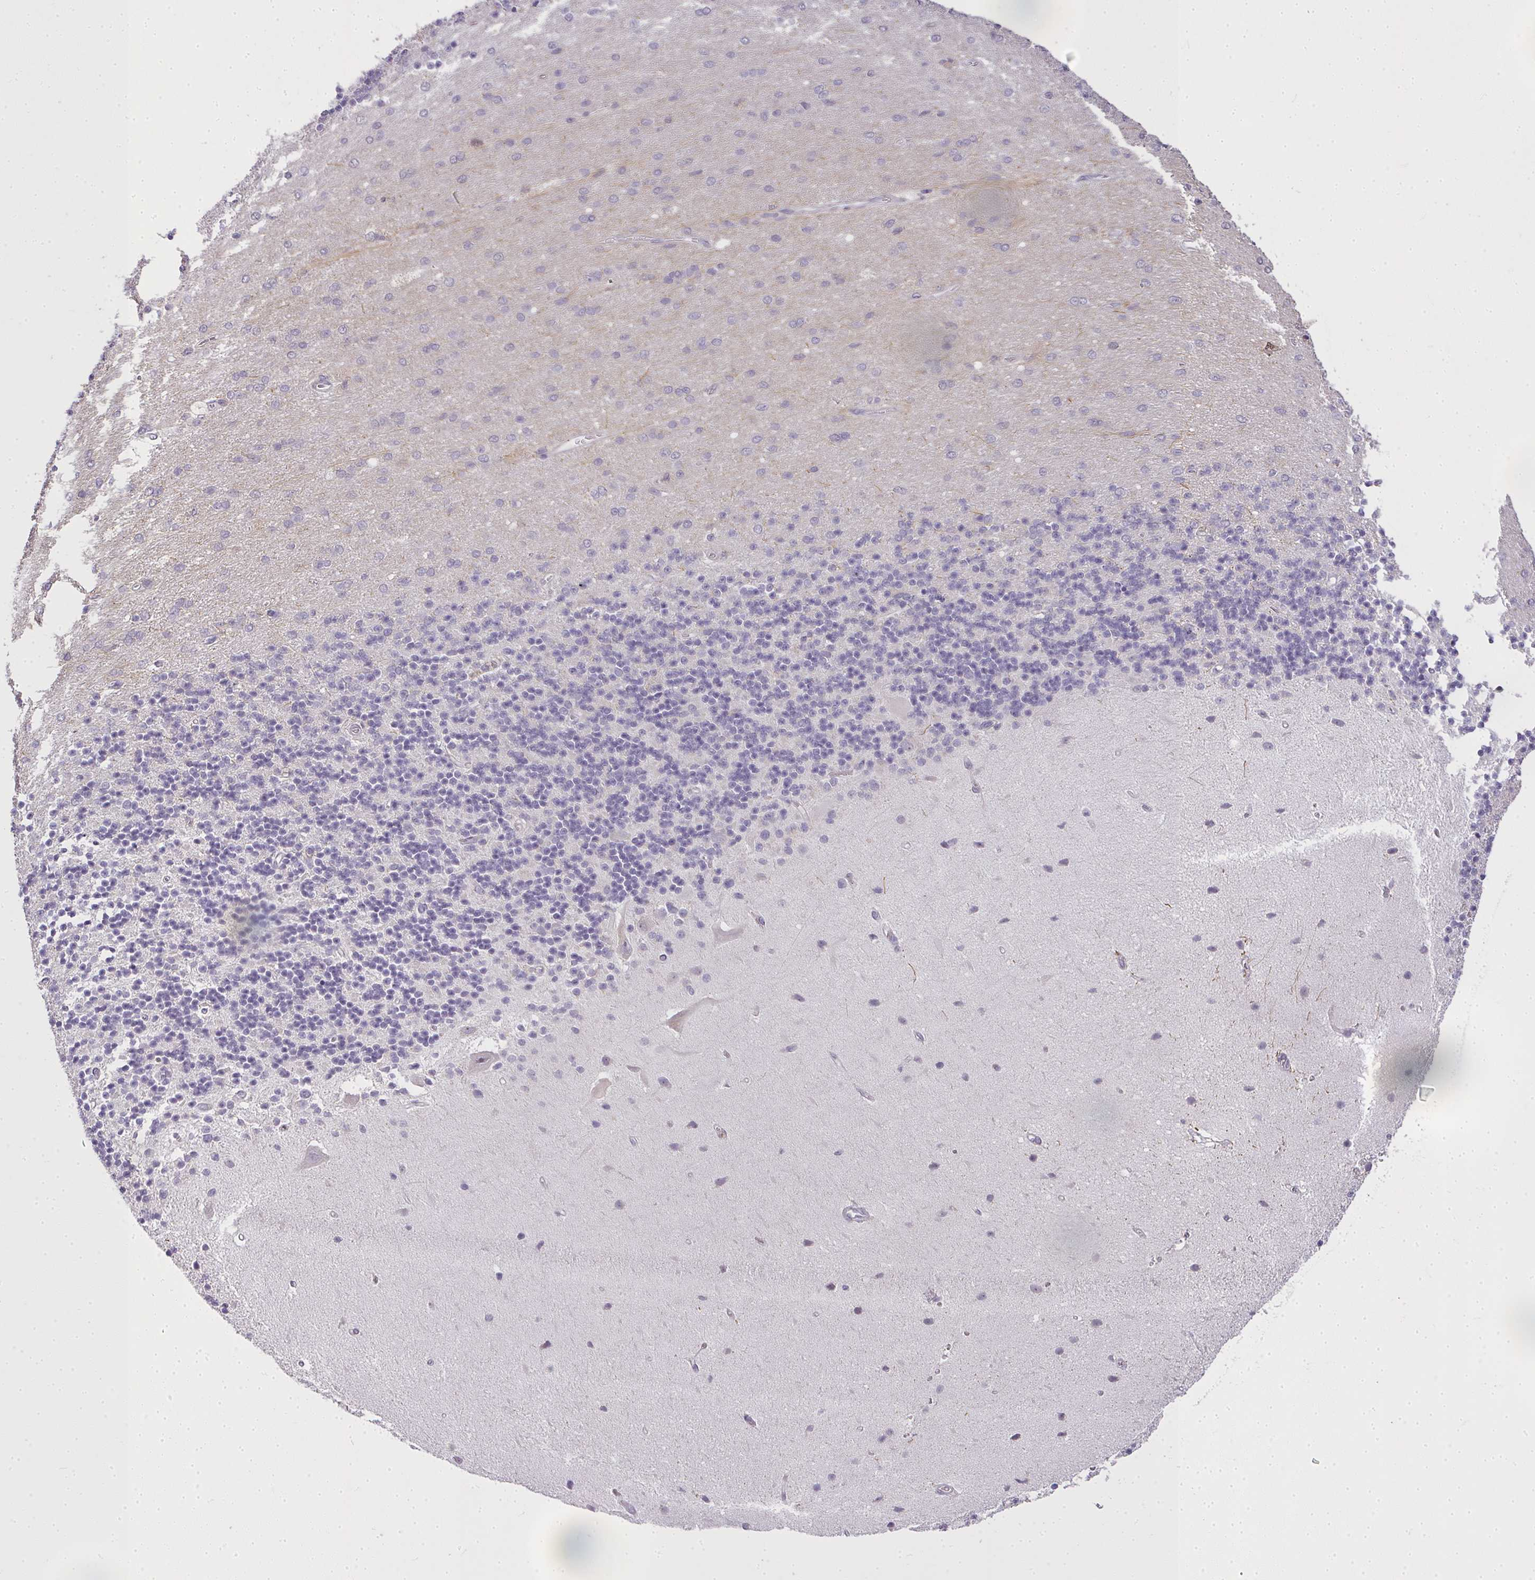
{"staining": {"intensity": "negative", "quantity": "none", "location": "none"}, "tissue": "cerebellum", "cell_type": "Cells in granular layer", "image_type": "normal", "snomed": [{"axis": "morphology", "description": "Normal tissue, NOS"}, {"axis": "topography", "description": "Cerebellum"}], "caption": "The image exhibits no staining of cells in granular layer in benign cerebellum. (DAB (3,3'-diaminobenzidine) immunohistochemistry (IHC) visualized using brightfield microscopy, high magnification).", "gene": "MED19", "patient": {"sex": "female", "age": 29}}